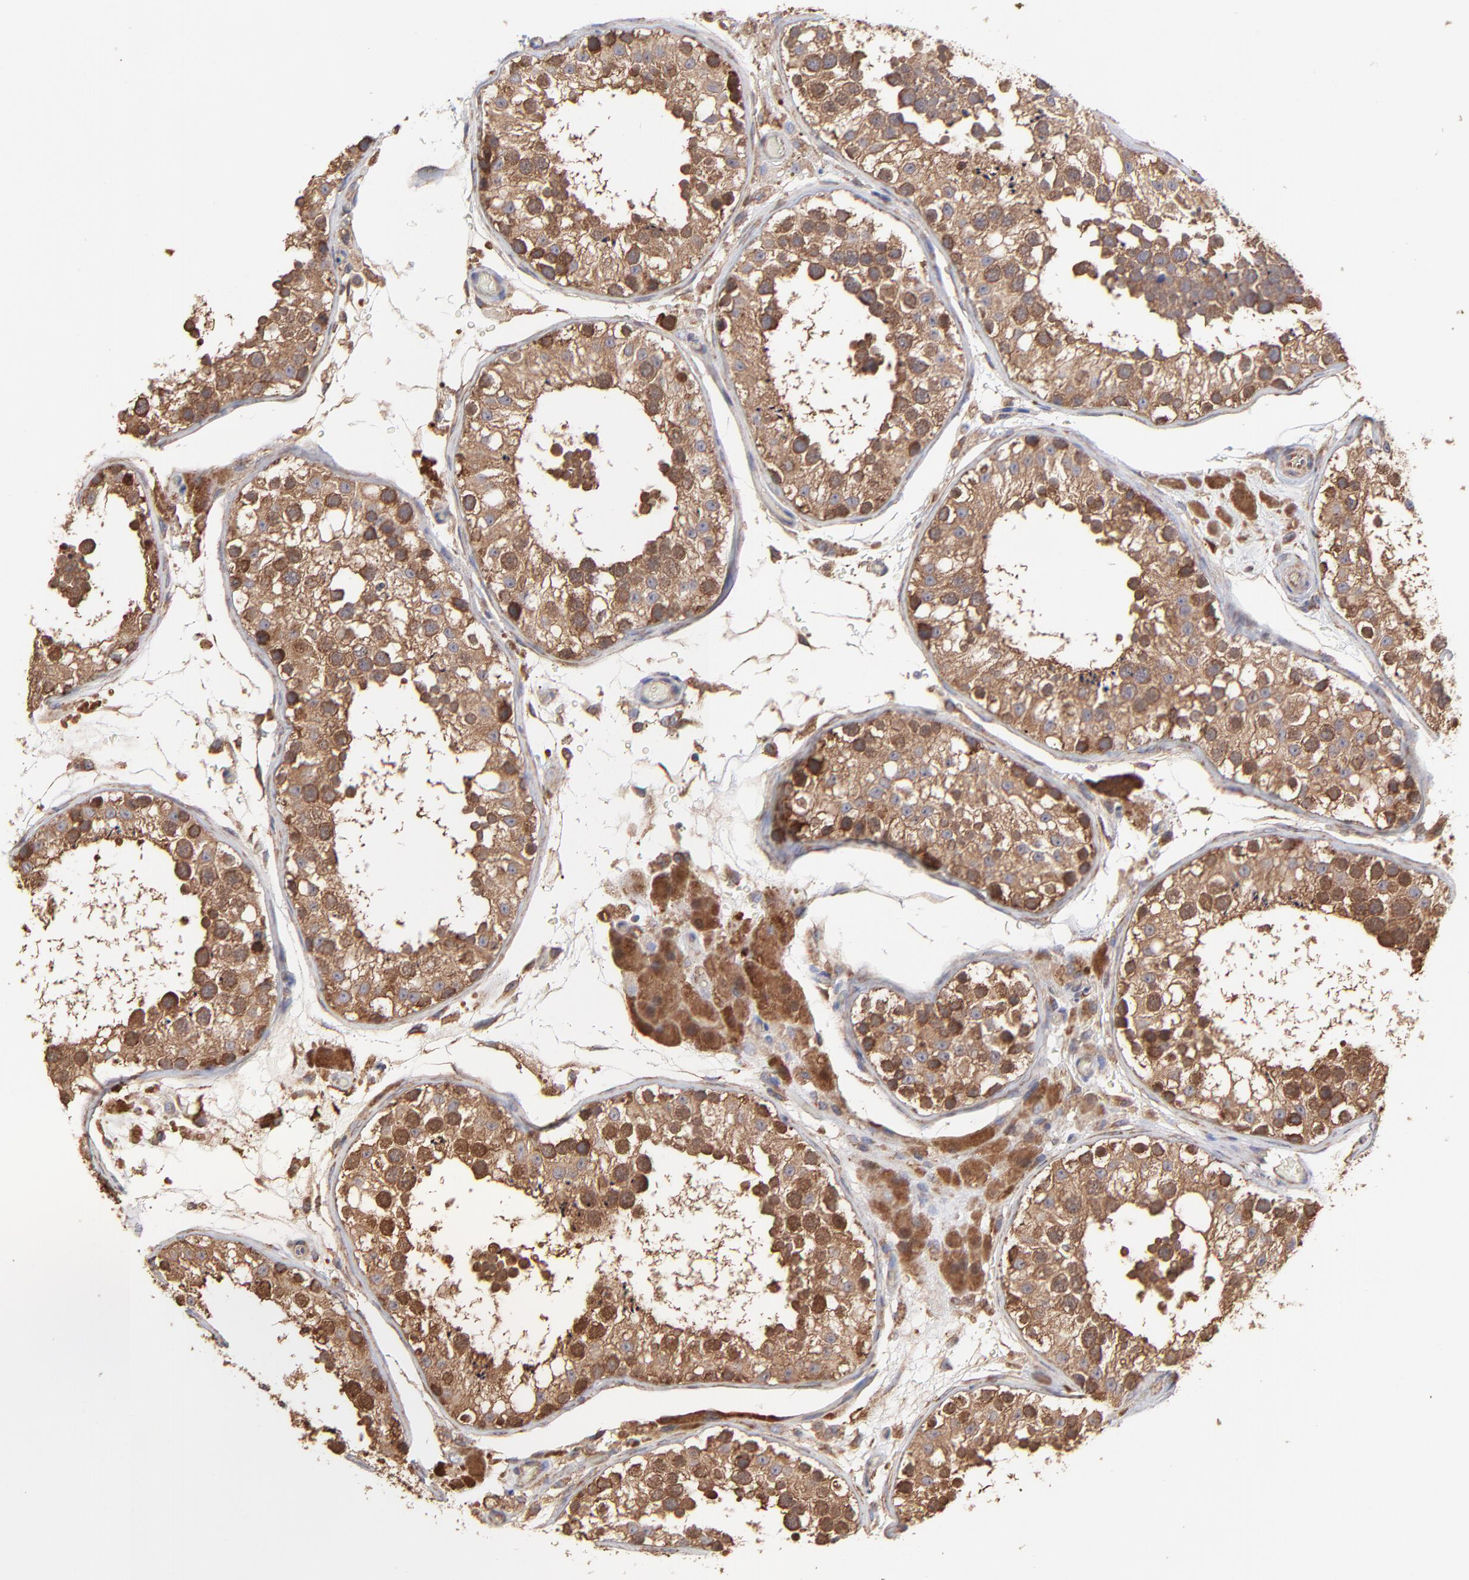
{"staining": {"intensity": "strong", "quantity": ">75%", "location": "cytoplasmic/membranous"}, "tissue": "testis", "cell_type": "Cells in seminiferous ducts", "image_type": "normal", "snomed": [{"axis": "morphology", "description": "Normal tissue, NOS"}, {"axis": "topography", "description": "Testis"}], "caption": "A brown stain highlights strong cytoplasmic/membranous staining of a protein in cells in seminiferous ducts of benign human testis.", "gene": "PFKM", "patient": {"sex": "male", "age": 26}}